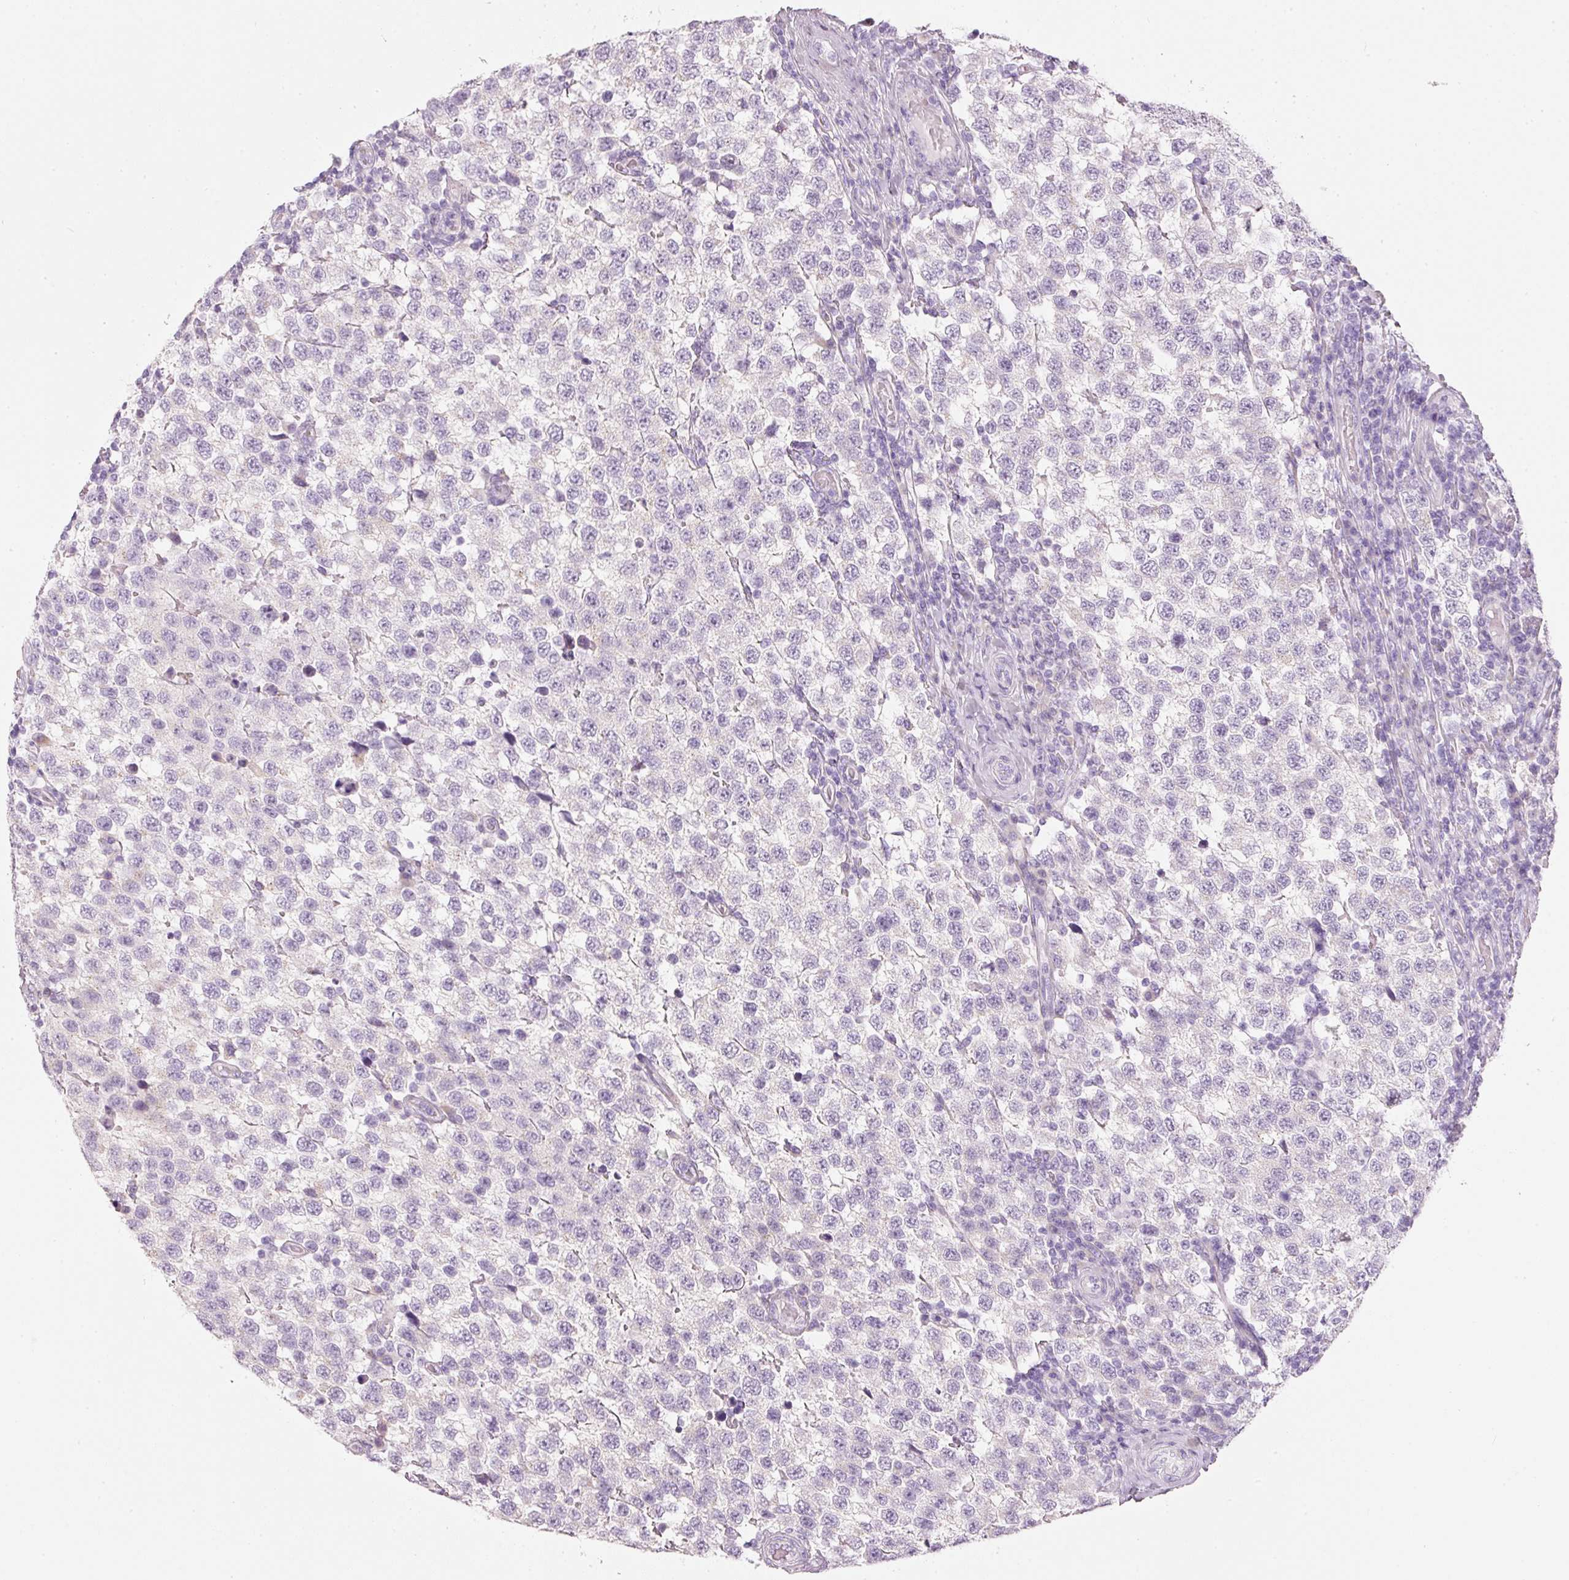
{"staining": {"intensity": "negative", "quantity": "none", "location": "none"}, "tissue": "testis cancer", "cell_type": "Tumor cells", "image_type": "cancer", "snomed": [{"axis": "morphology", "description": "Seminoma, NOS"}, {"axis": "topography", "description": "Testis"}], "caption": "The IHC micrograph has no significant expression in tumor cells of testis seminoma tissue.", "gene": "PDXDC1", "patient": {"sex": "male", "age": 34}}